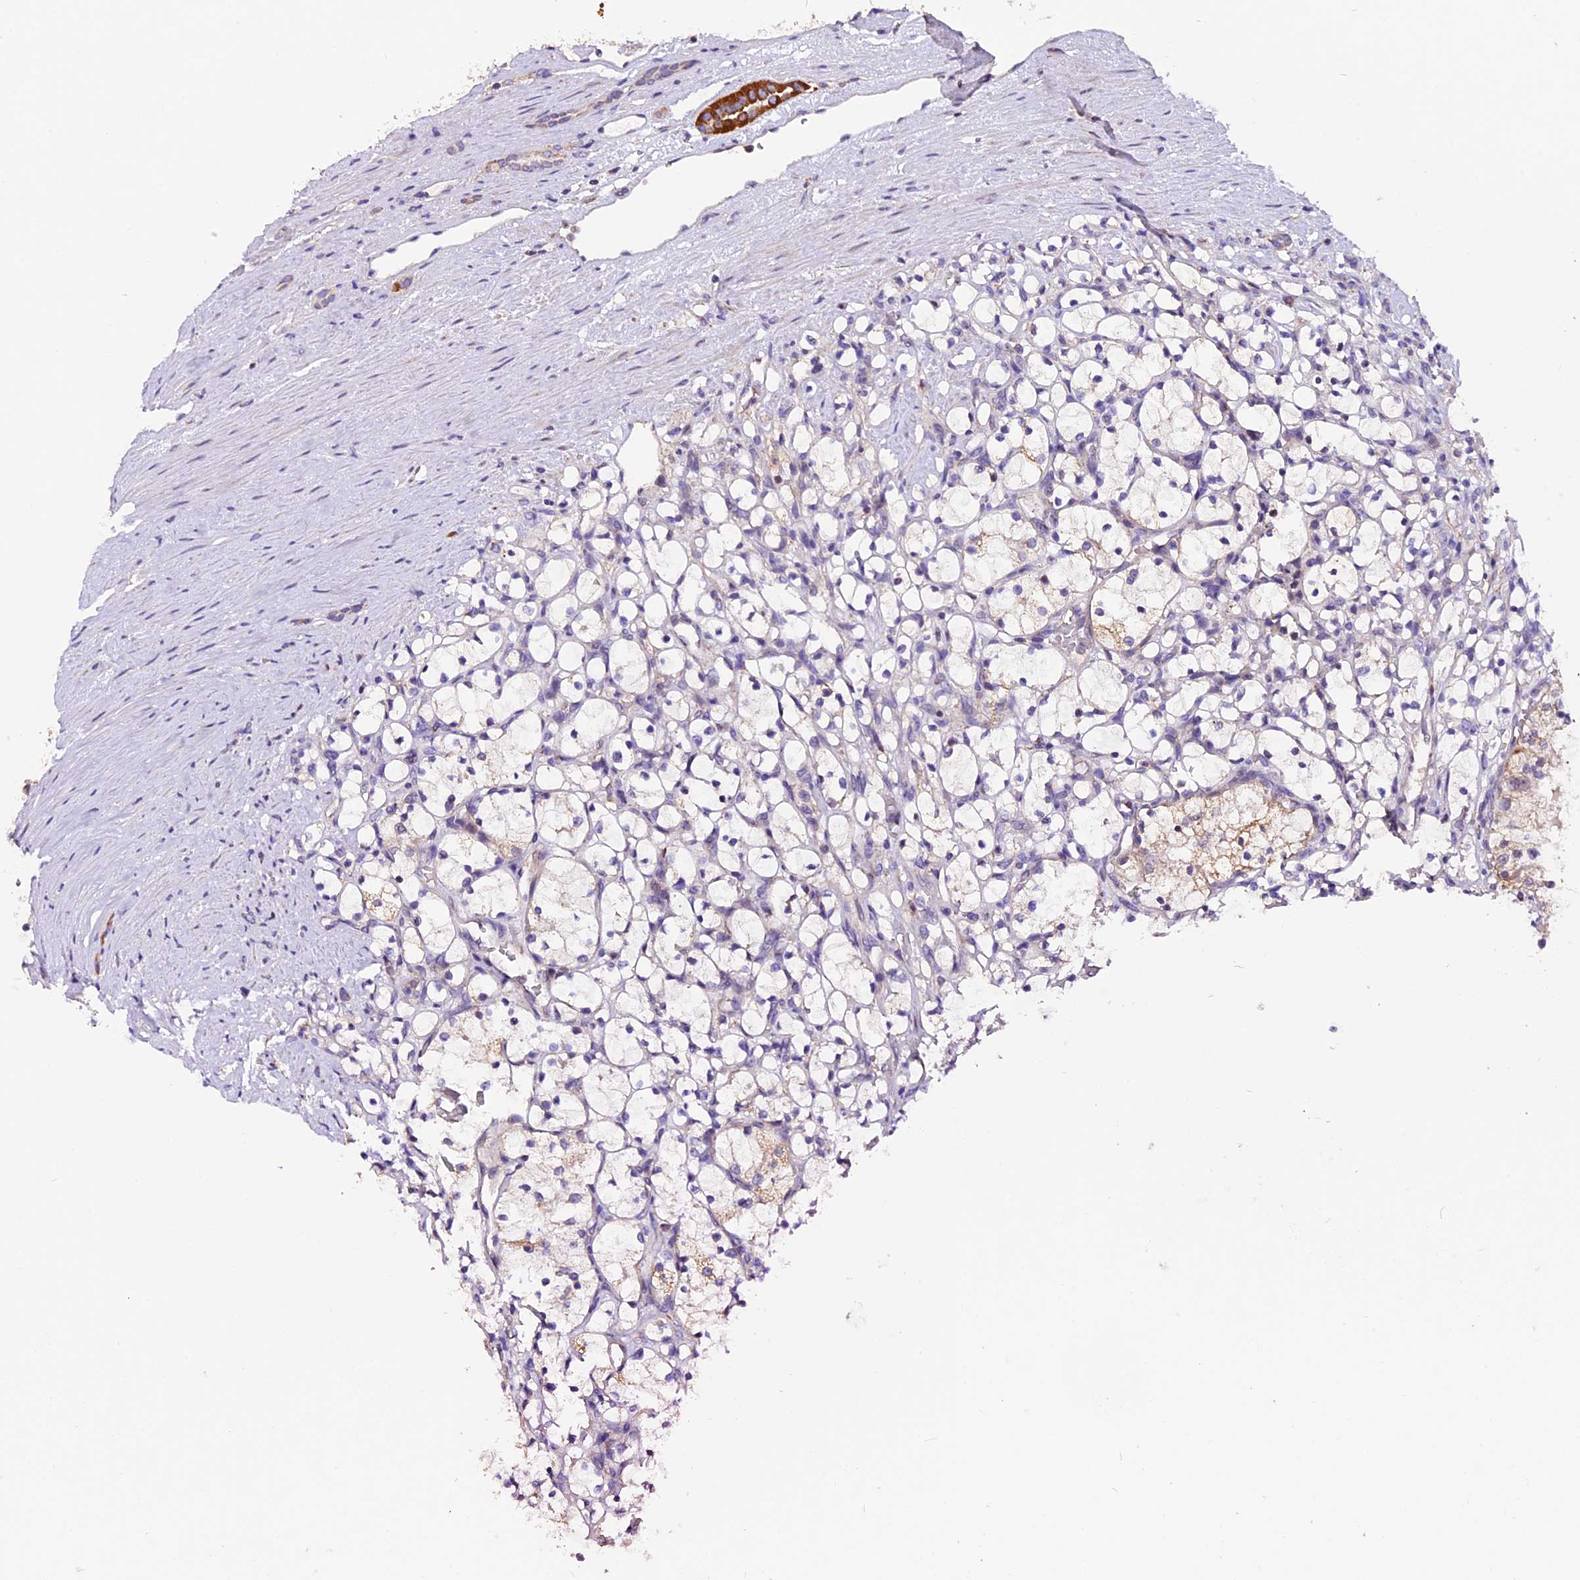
{"staining": {"intensity": "negative", "quantity": "none", "location": "none"}, "tissue": "renal cancer", "cell_type": "Tumor cells", "image_type": "cancer", "snomed": [{"axis": "morphology", "description": "Adenocarcinoma, NOS"}, {"axis": "topography", "description": "Kidney"}], "caption": "IHC photomicrograph of human renal adenocarcinoma stained for a protein (brown), which reveals no positivity in tumor cells. The staining is performed using DAB brown chromogen with nuclei counter-stained in using hematoxylin.", "gene": "DDX28", "patient": {"sex": "female", "age": 69}}